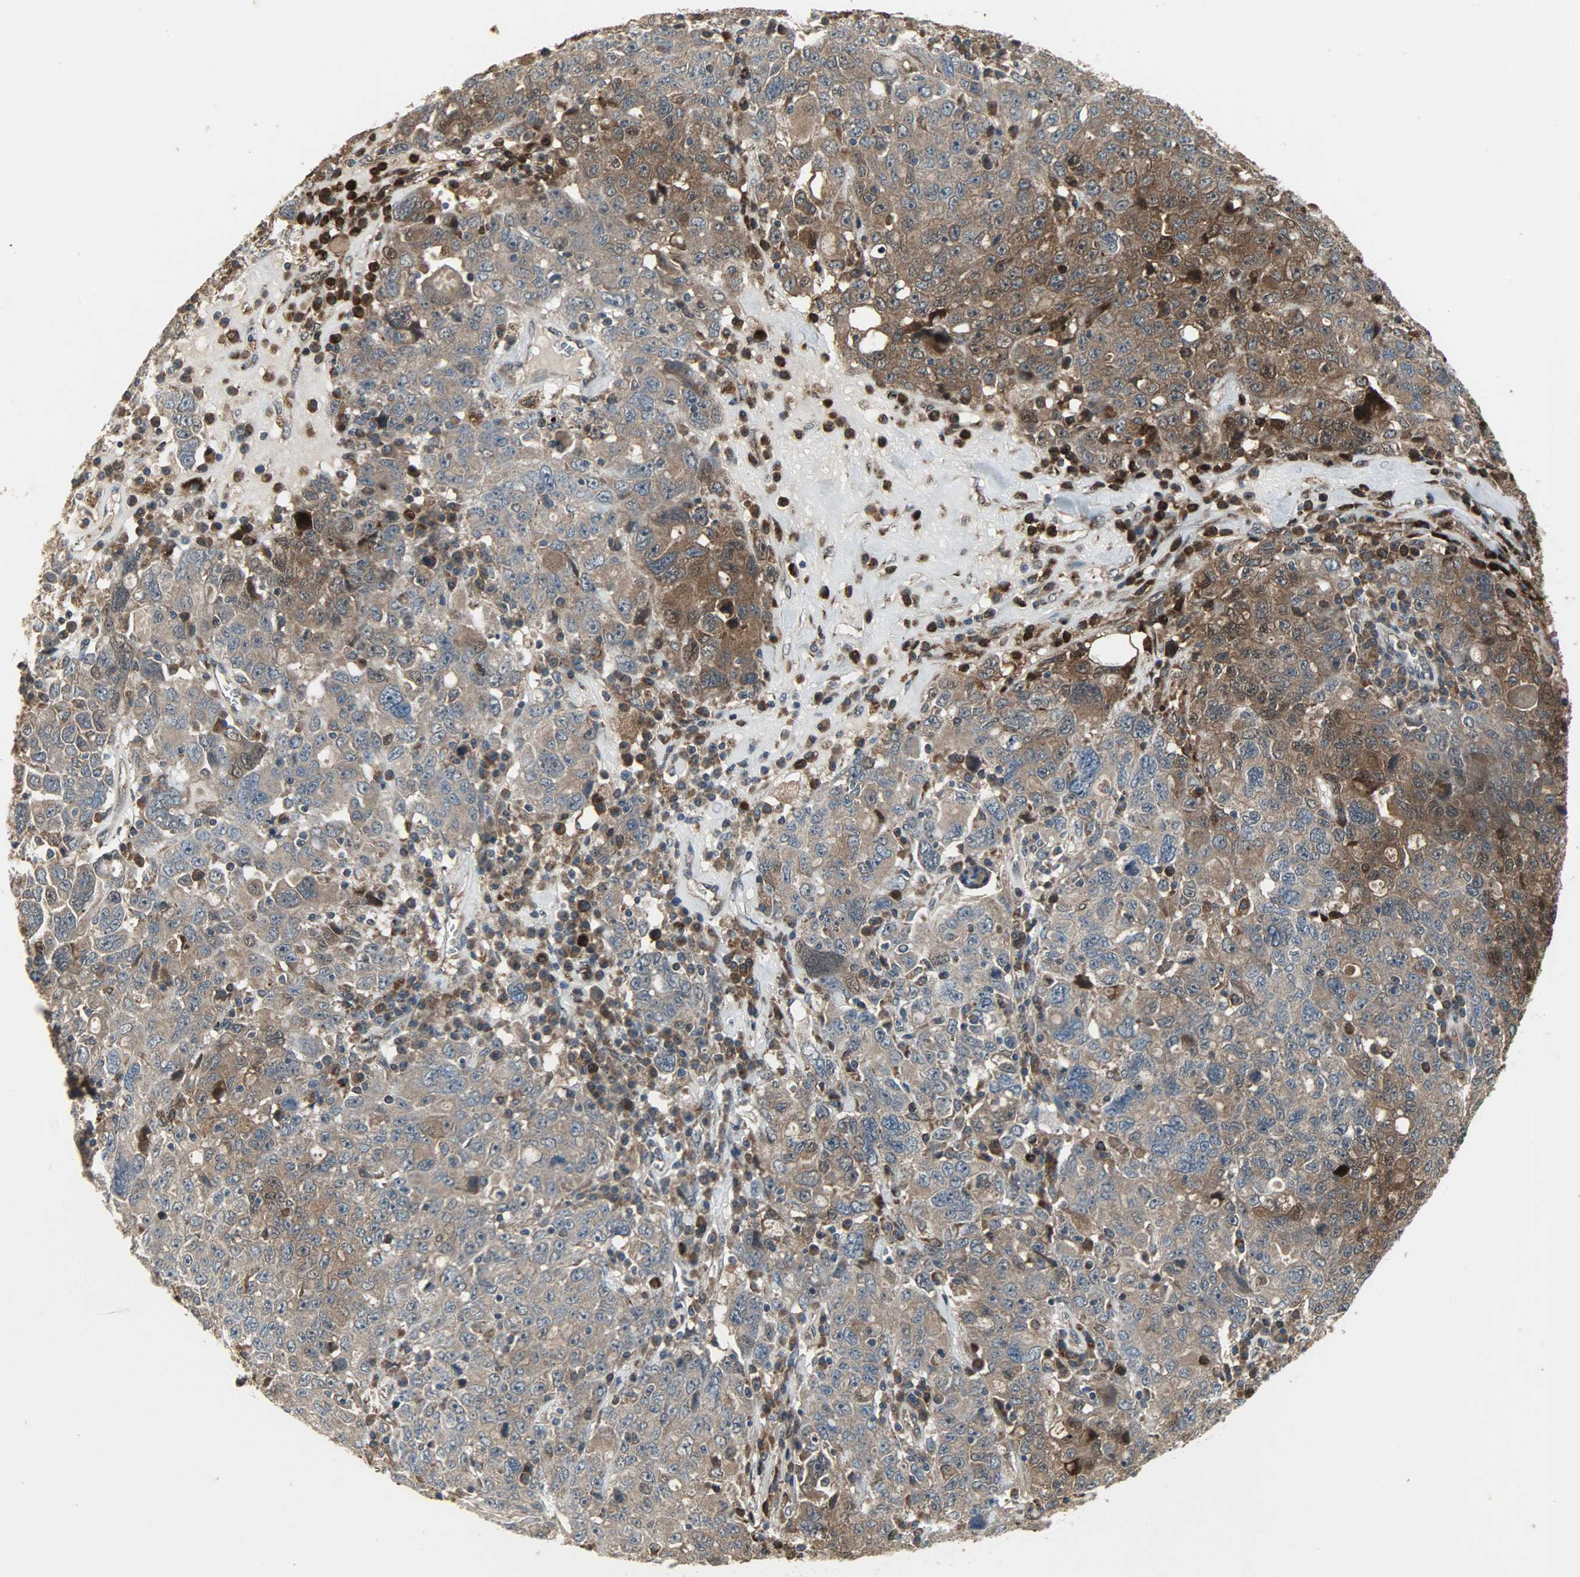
{"staining": {"intensity": "strong", "quantity": ">75%", "location": "cytoplasmic/membranous,nuclear"}, "tissue": "ovarian cancer", "cell_type": "Tumor cells", "image_type": "cancer", "snomed": [{"axis": "morphology", "description": "Carcinoma, endometroid"}, {"axis": "topography", "description": "Ovary"}], "caption": "A high-resolution histopathology image shows immunohistochemistry (IHC) staining of ovarian cancer (endometroid carcinoma), which exhibits strong cytoplasmic/membranous and nuclear expression in about >75% of tumor cells.", "gene": "AMT", "patient": {"sex": "female", "age": 62}}